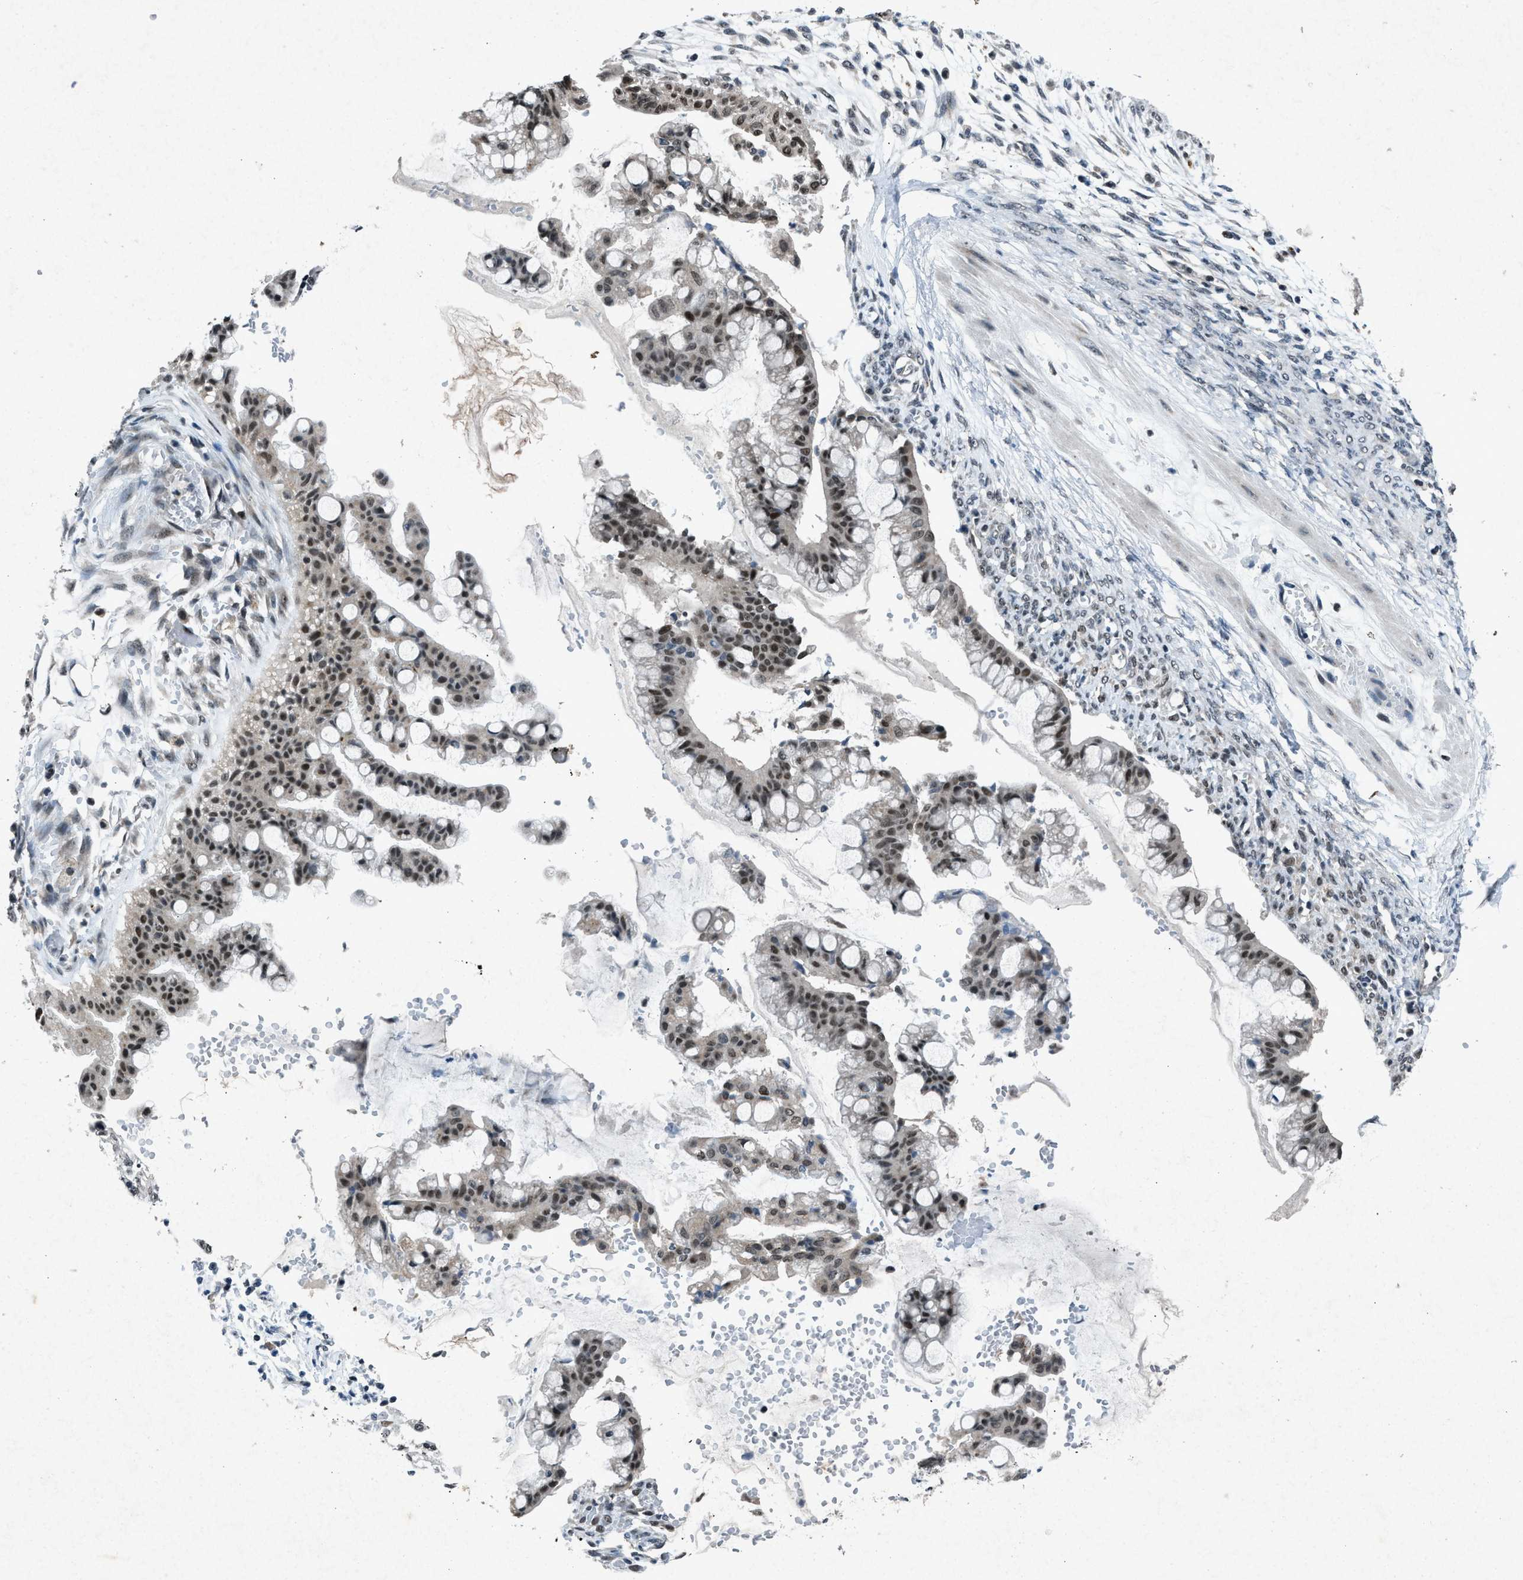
{"staining": {"intensity": "moderate", "quantity": ">75%", "location": "nuclear"}, "tissue": "ovarian cancer", "cell_type": "Tumor cells", "image_type": "cancer", "snomed": [{"axis": "morphology", "description": "Cystadenocarcinoma, mucinous, NOS"}, {"axis": "topography", "description": "Ovary"}], "caption": "This photomicrograph exhibits immunohistochemistry (IHC) staining of ovarian cancer (mucinous cystadenocarcinoma), with medium moderate nuclear positivity in about >75% of tumor cells.", "gene": "ADCY1", "patient": {"sex": "female", "age": 73}}